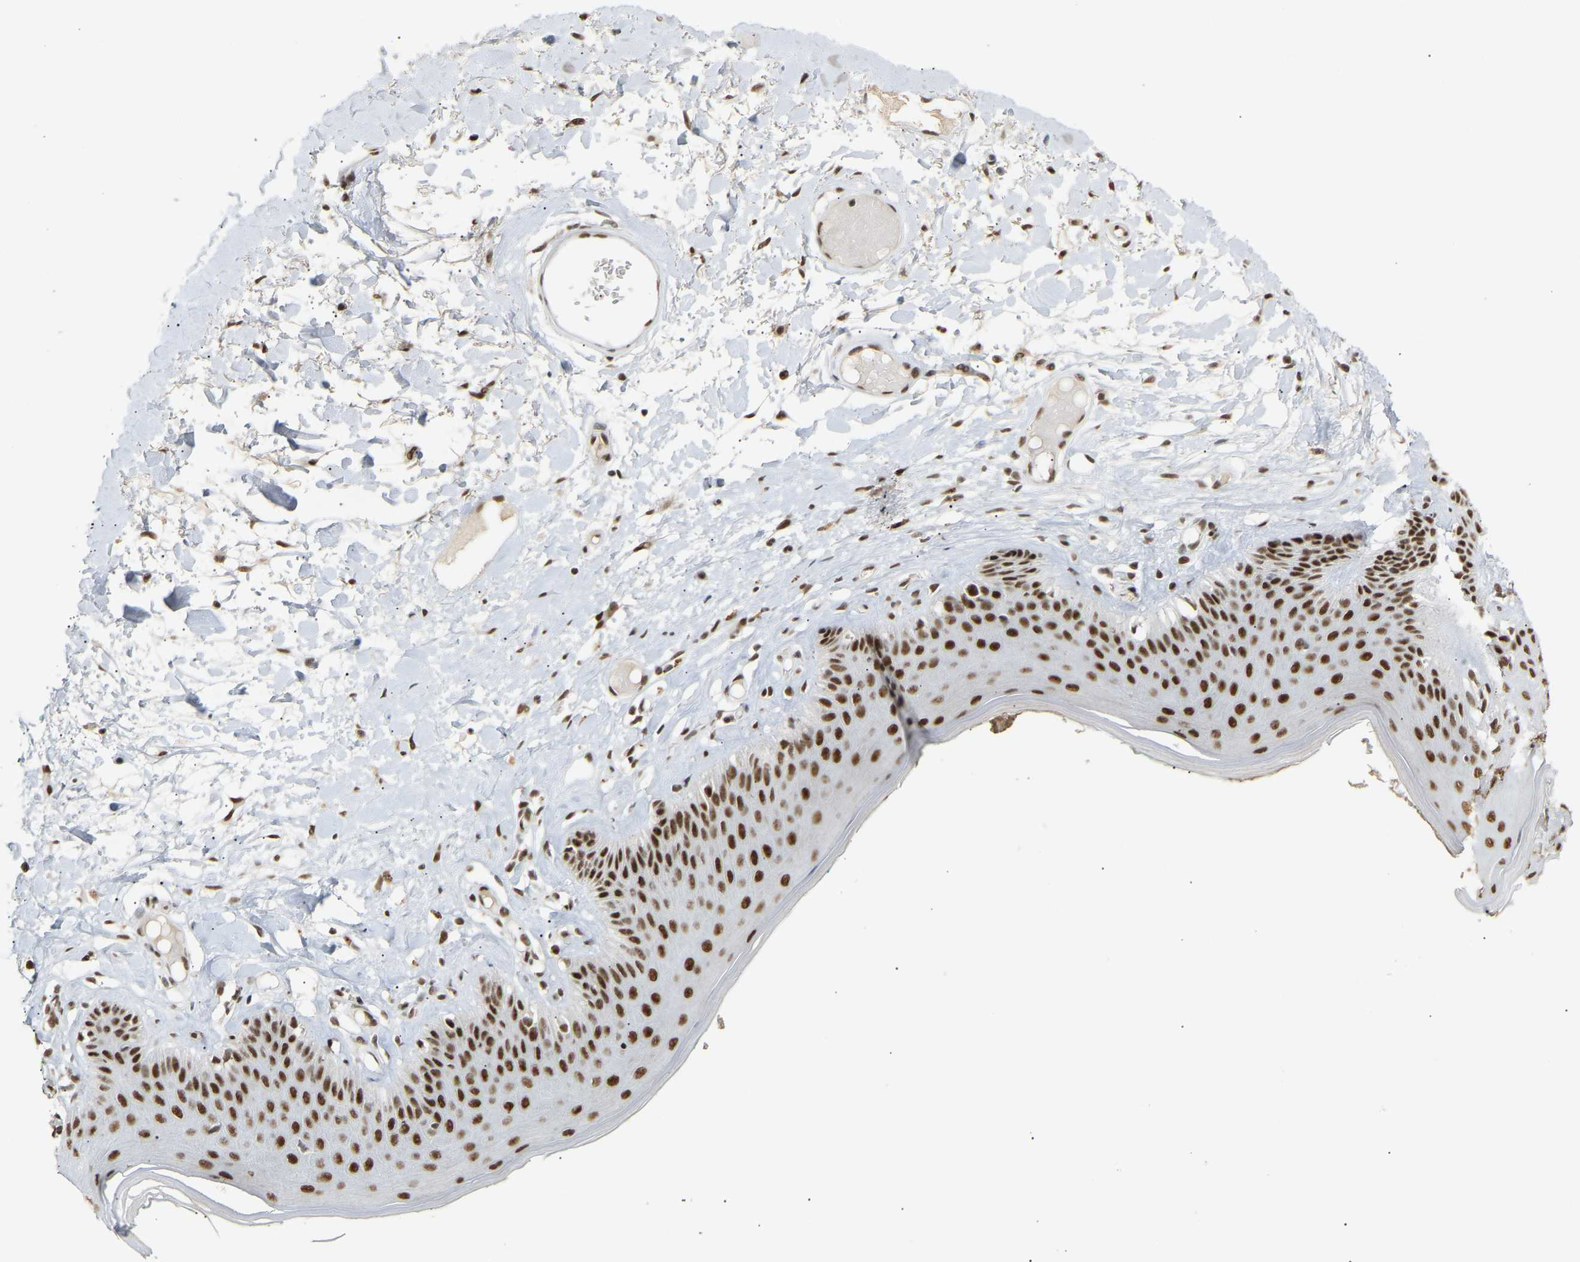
{"staining": {"intensity": "strong", "quantity": ">75%", "location": "nuclear"}, "tissue": "skin", "cell_type": "Epidermal cells", "image_type": "normal", "snomed": [{"axis": "morphology", "description": "Normal tissue, NOS"}, {"axis": "topography", "description": "Vulva"}], "caption": "Skin stained for a protein displays strong nuclear positivity in epidermal cells. Using DAB (3,3'-diaminobenzidine) (brown) and hematoxylin (blue) stains, captured at high magnification using brightfield microscopy.", "gene": "NELFB", "patient": {"sex": "female", "age": 73}}